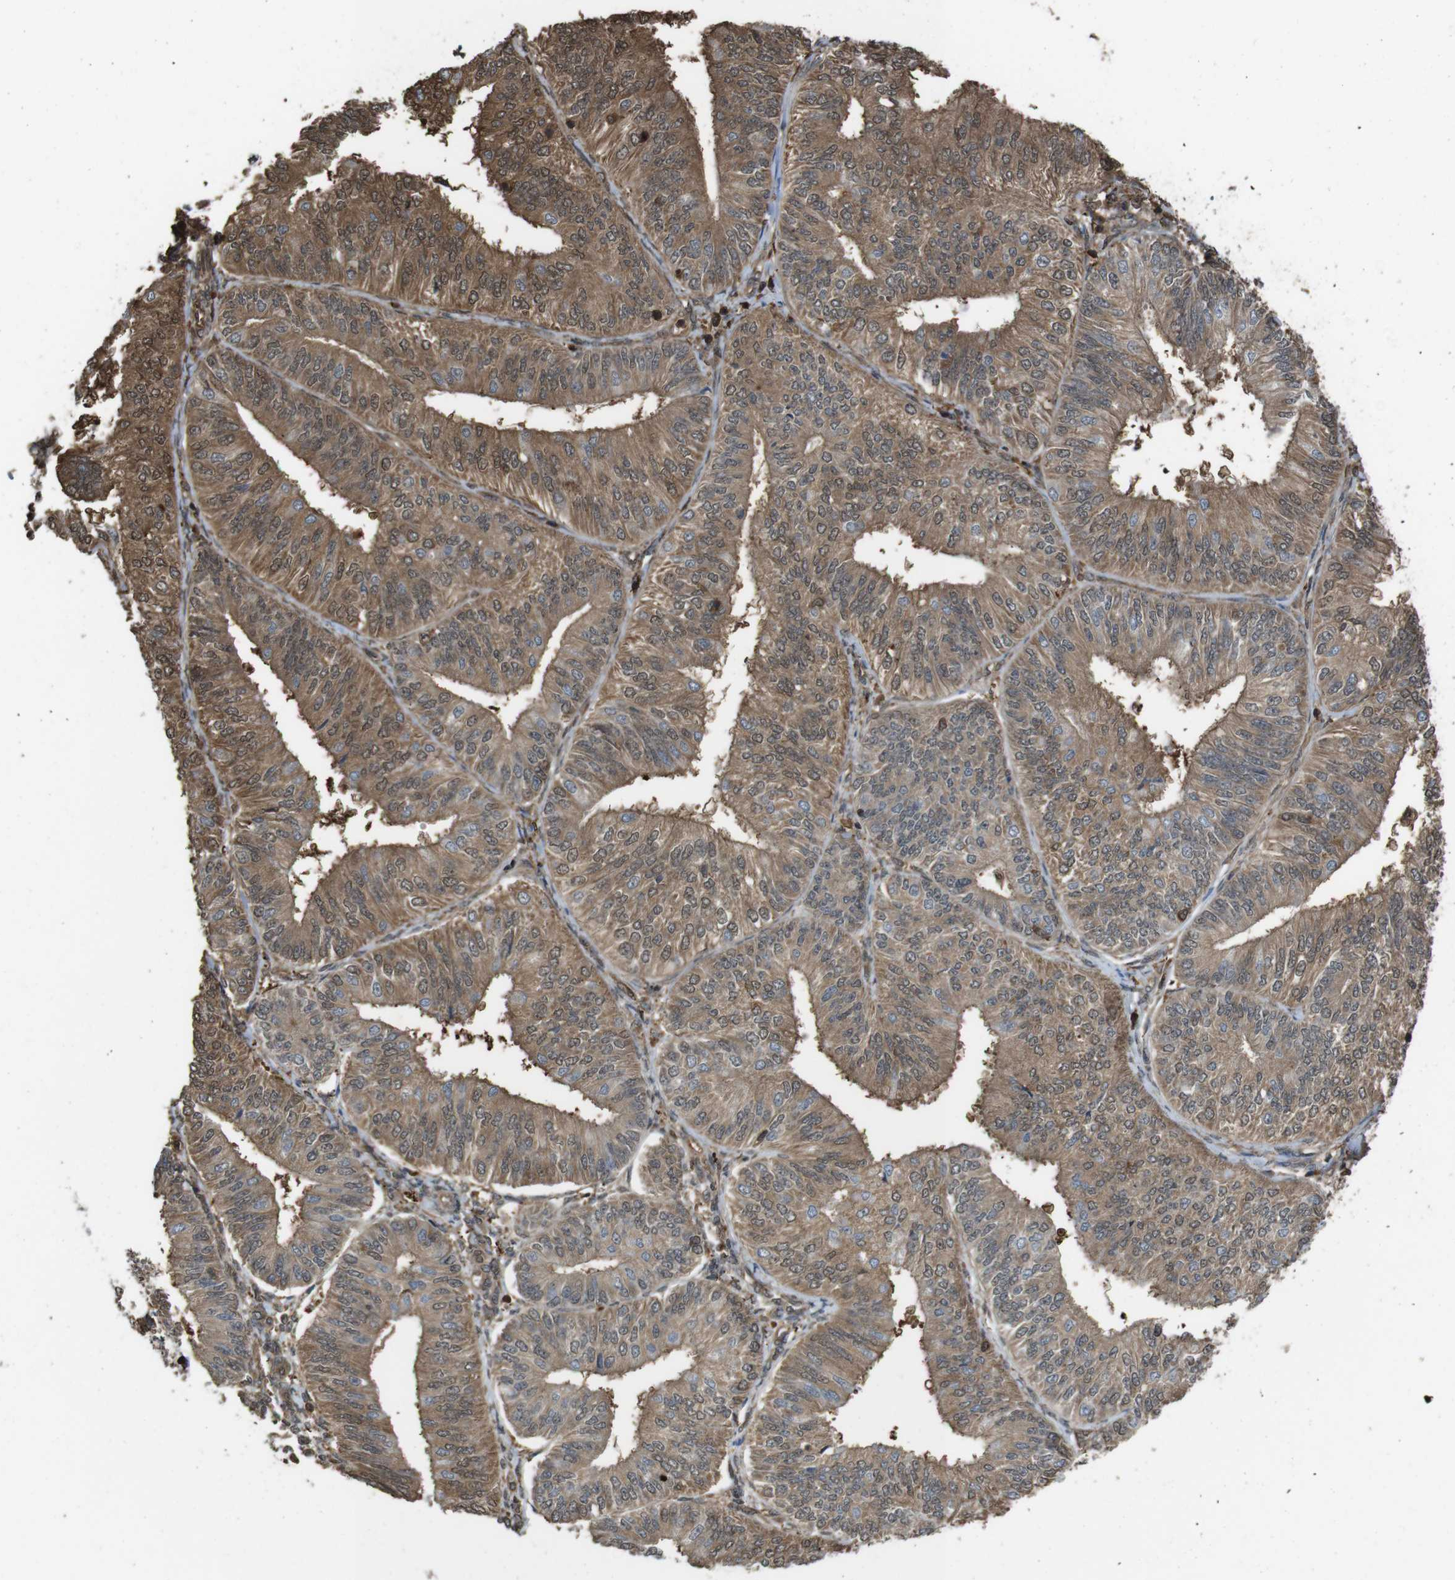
{"staining": {"intensity": "moderate", "quantity": ">75%", "location": "cytoplasmic/membranous"}, "tissue": "endometrial cancer", "cell_type": "Tumor cells", "image_type": "cancer", "snomed": [{"axis": "morphology", "description": "Adenocarcinoma, NOS"}, {"axis": "topography", "description": "Endometrium"}], "caption": "A histopathology image showing moderate cytoplasmic/membranous positivity in approximately >75% of tumor cells in endometrial cancer, as visualized by brown immunohistochemical staining.", "gene": "ARHGDIA", "patient": {"sex": "female", "age": 58}}